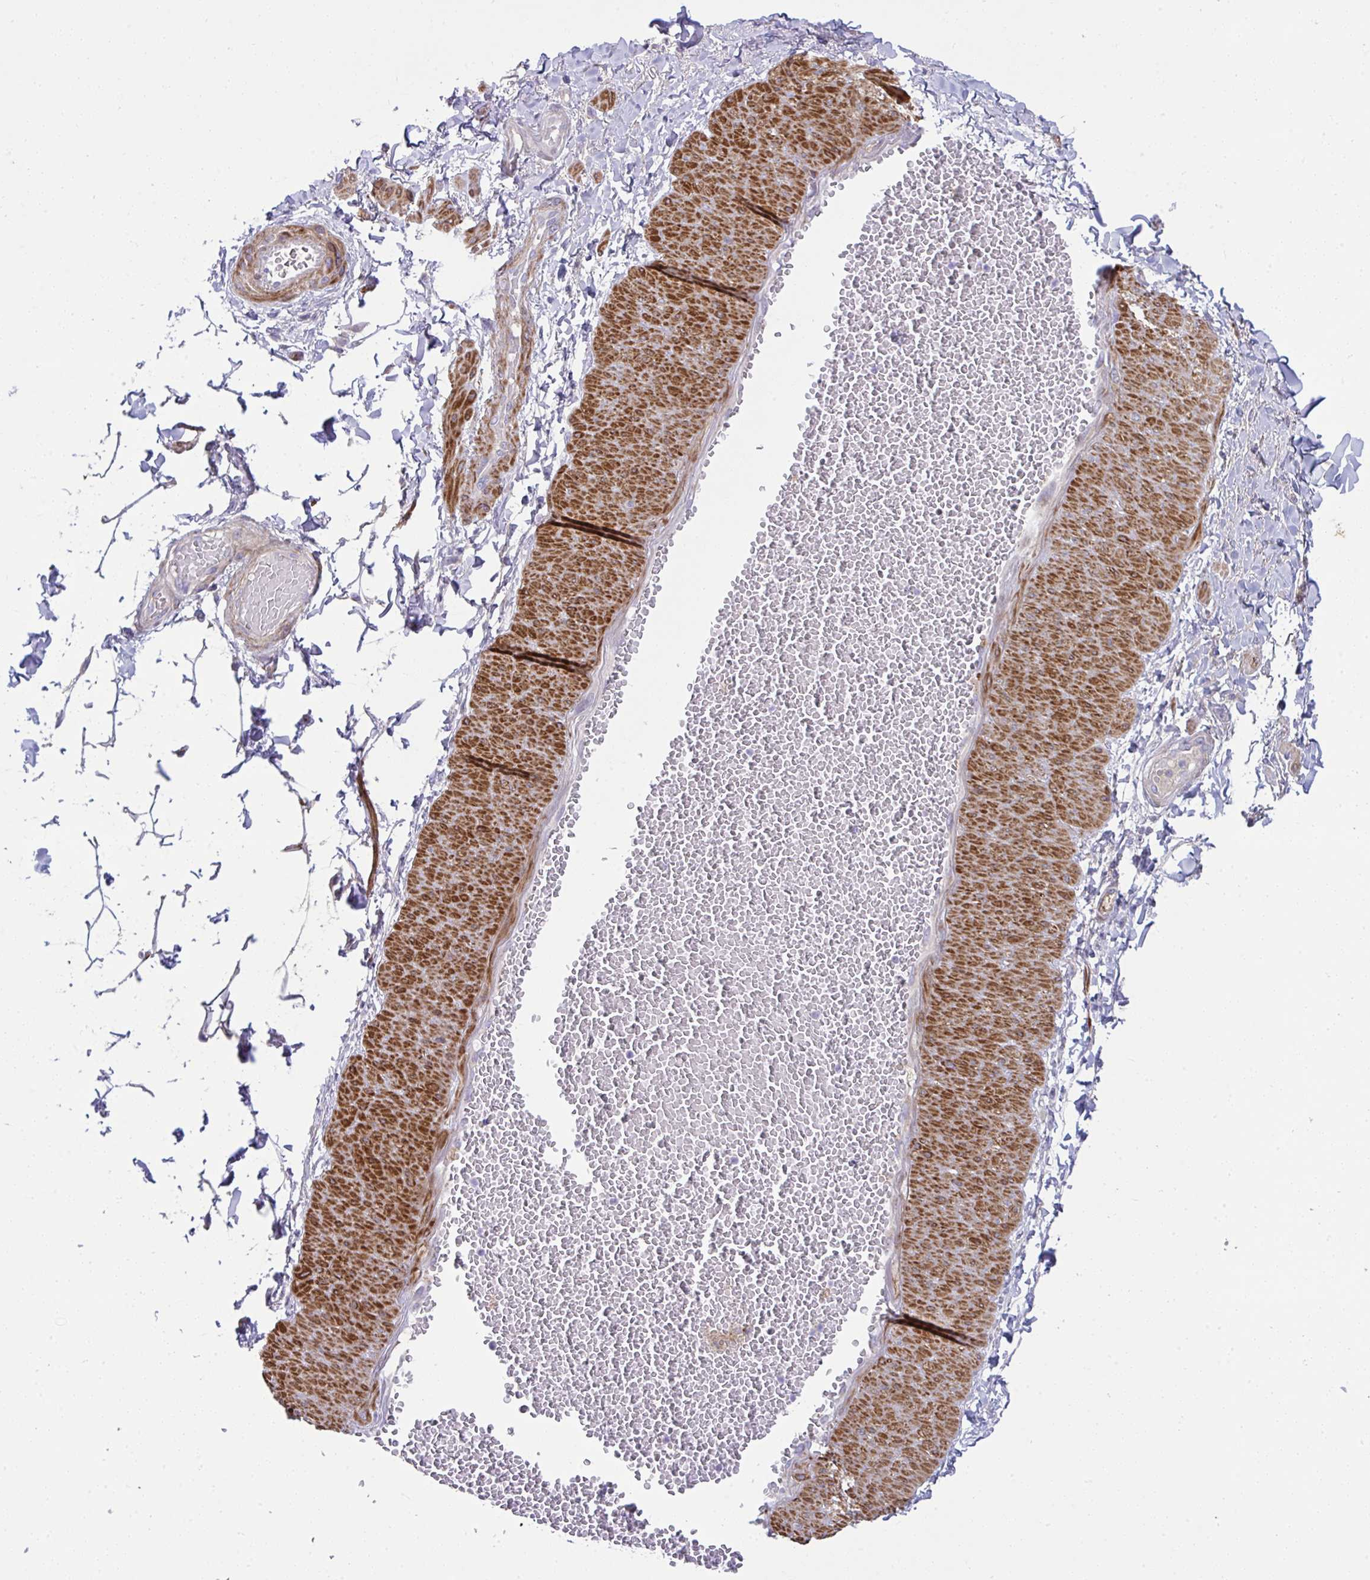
{"staining": {"intensity": "negative", "quantity": "none", "location": "none"}, "tissue": "adipose tissue", "cell_type": "Adipocytes", "image_type": "normal", "snomed": [{"axis": "morphology", "description": "Normal tissue, NOS"}, {"axis": "topography", "description": "Epididymis"}, {"axis": "topography", "description": "Peripheral nerve tissue"}], "caption": "Adipose tissue was stained to show a protein in brown. There is no significant expression in adipocytes. (DAB (3,3'-diaminobenzidine) immunohistochemistry with hematoxylin counter stain).", "gene": "PIGZ", "patient": {"sex": "male", "age": 32}}